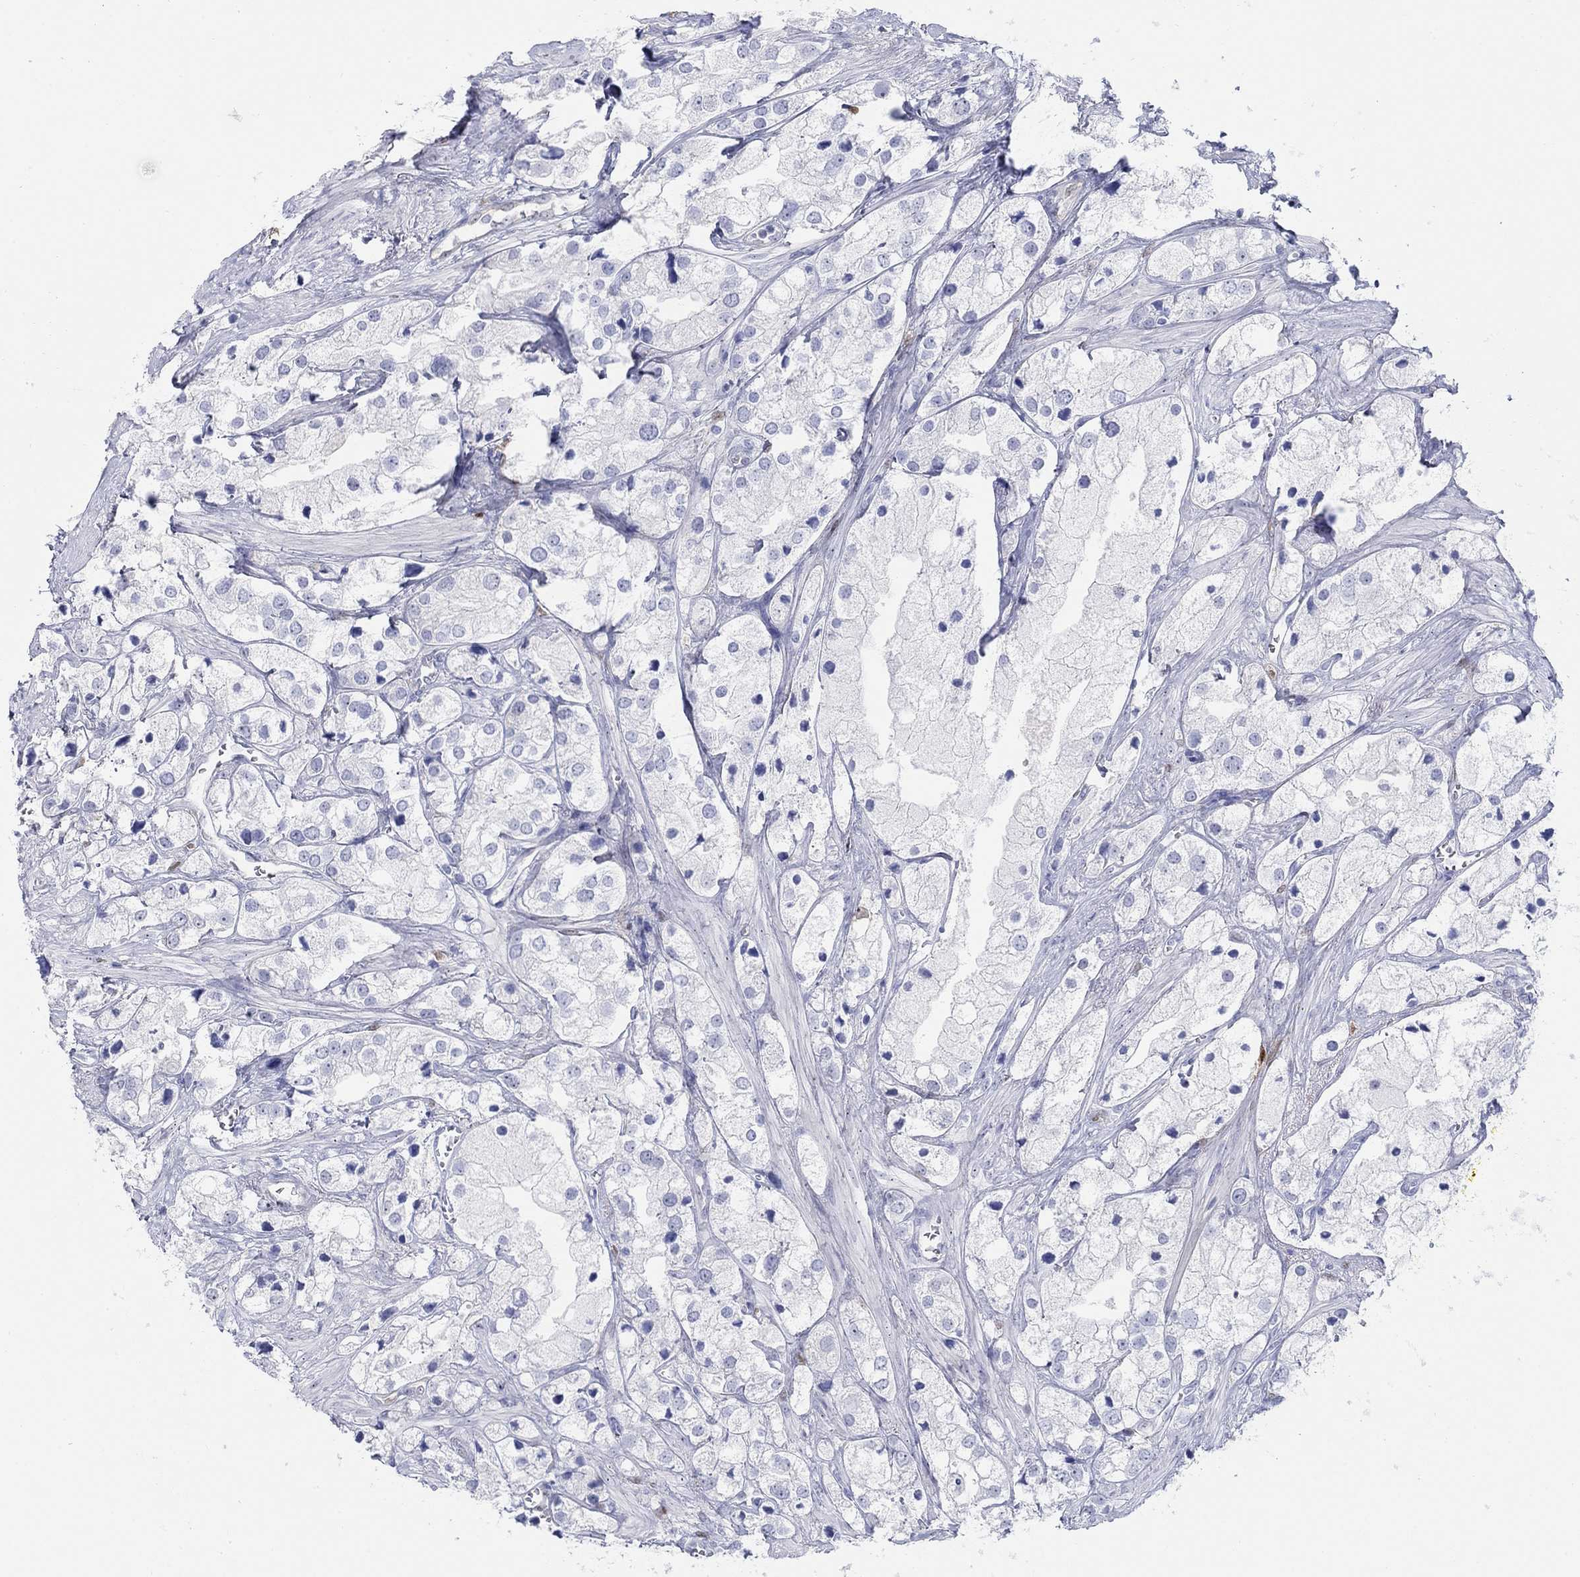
{"staining": {"intensity": "negative", "quantity": "none", "location": "none"}, "tissue": "prostate cancer", "cell_type": "Tumor cells", "image_type": "cancer", "snomed": [{"axis": "morphology", "description": "Adenocarcinoma, NOS"}, {"axis": "topography", "description": "Prostate and seminal vesicle, NOS"}, {"axis": "topography", "description": "Prostate"}], "caption": "Tumor cells show no significant expression in prostate adenocarcinoma.", "gene": "AKR1C2", "patient": {"sex": "male", "age": 79}}